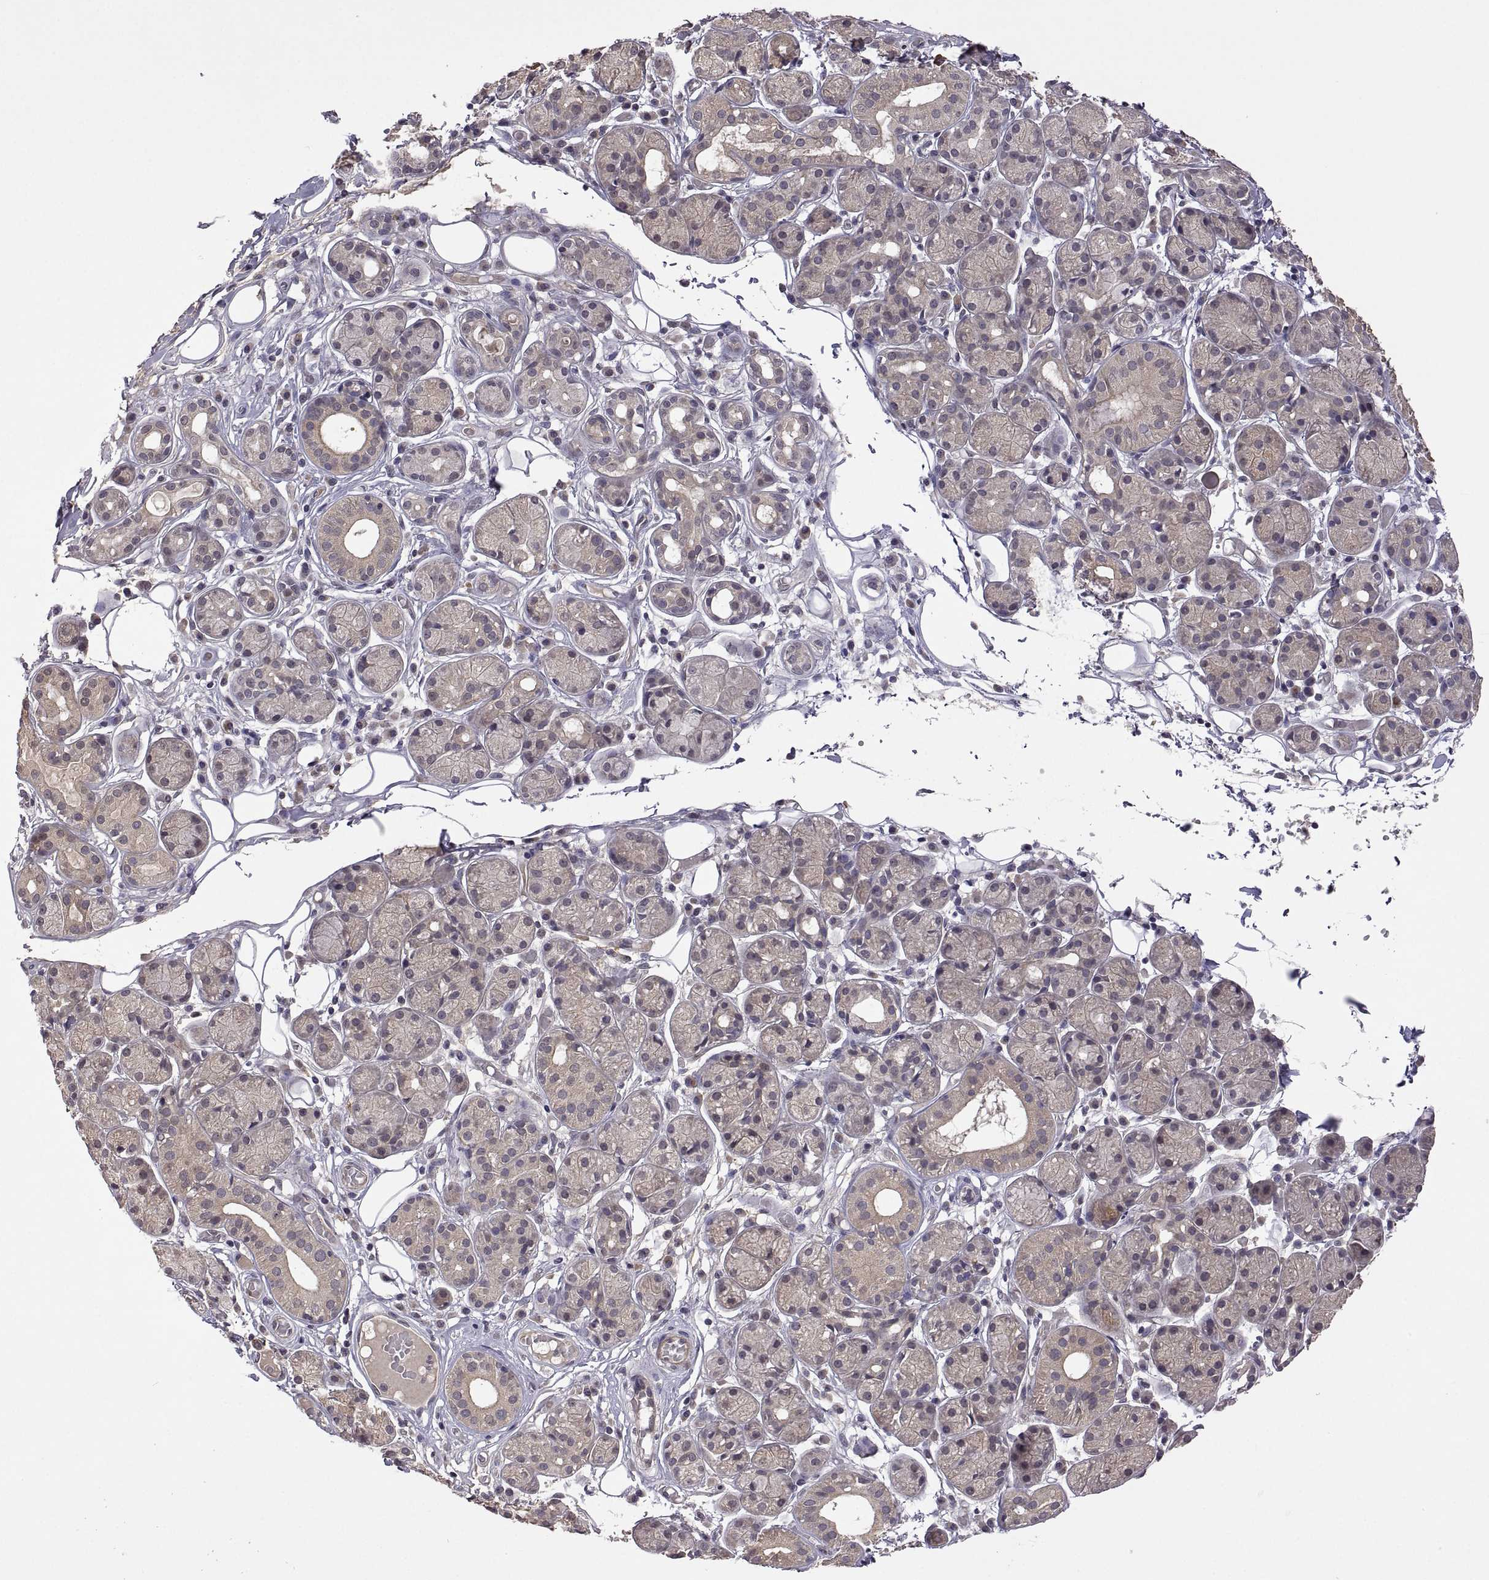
{"staining": {"intensity": "weak", "quantity": "25%-75%", "location": "cytoplasmic/membranous"}, "tissue": "salivary gland", "cell_type": "Glandular cells", "image_type": "normal", "snomed": [{"axis": "morphology", "description": "Normal tissue, NOS"}, {"axis": "topography", "description": "Salivary gland"}, {"axis": "topography", "description": "Peripheral nerve tissue"}], "caption": "Protein analysis of unremarkable salivary gland demonstrates weak cytoplasmic/membranous staining in about 25%-75% of glandular cells.", "gene": "LAMA1", "patient": {"sex": "male", "age": 71}}